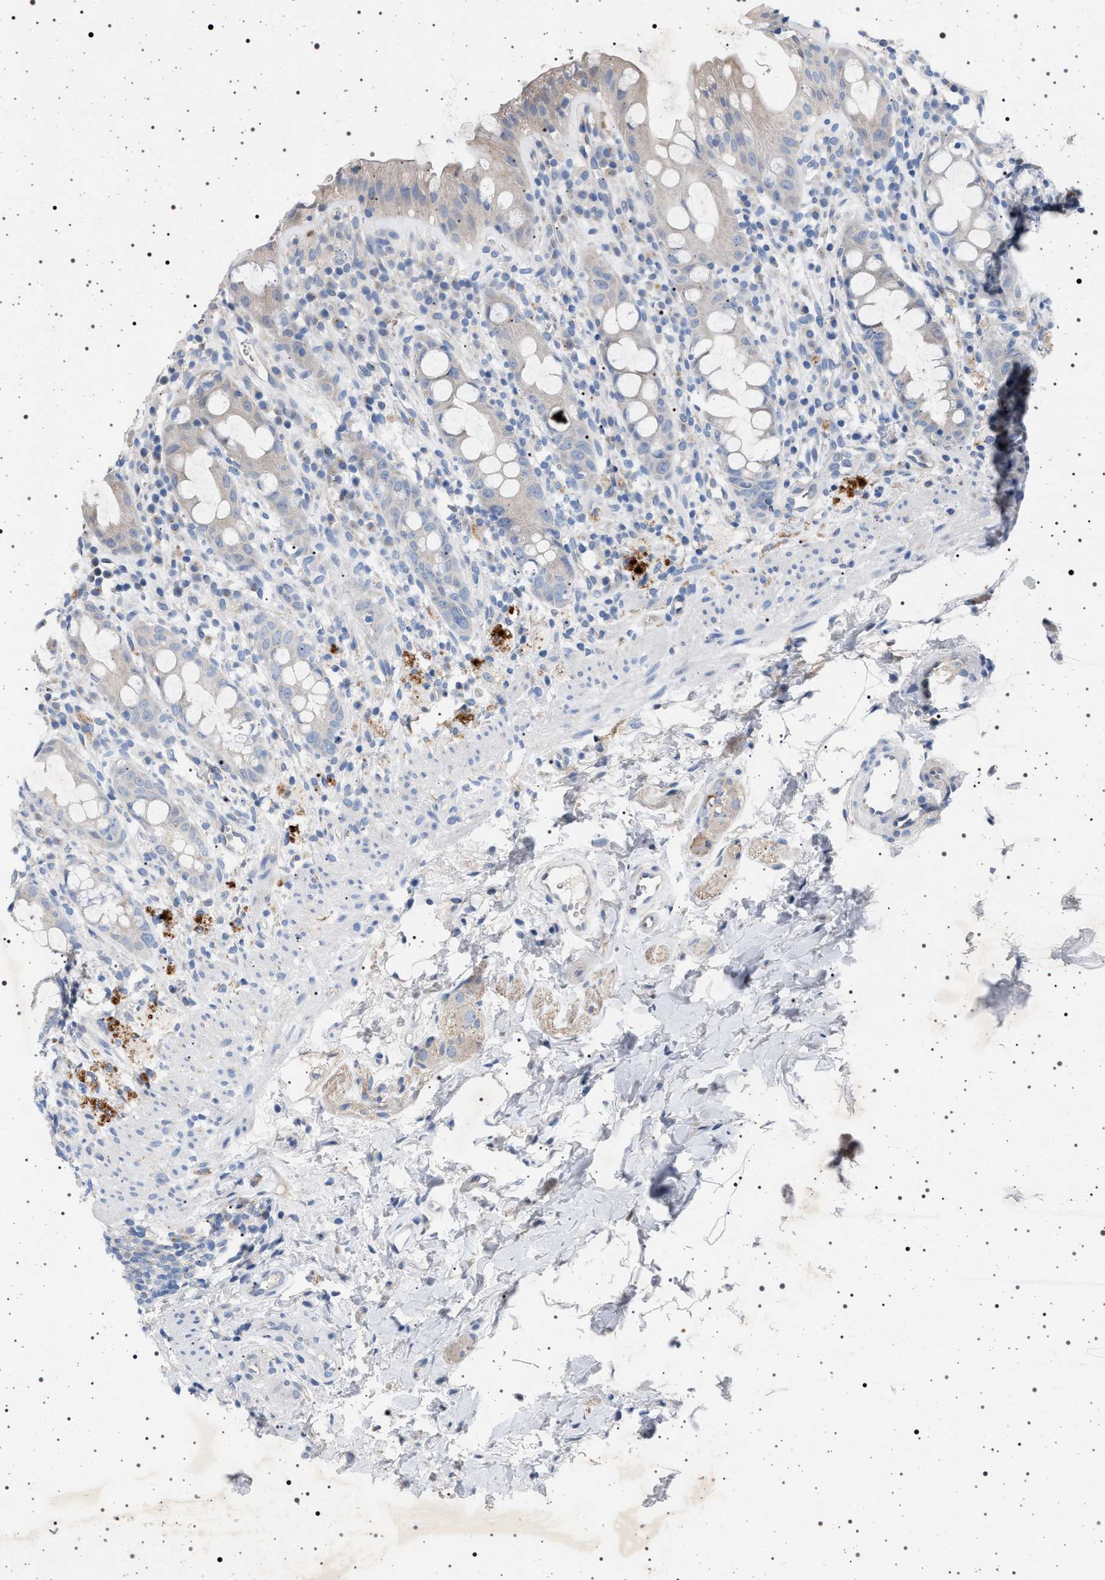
{"staining": {"intensity": "weak", "quantity": "<25%", "location": "cytoplasmic/membranous"}, "tissue": "rectum", "cell_type": "Glandular cells", "image_type": "normal", "snomed": [{"axis": "morphology", "description": "Normal tissue, NOS"}, {"axis": "topography", "description": "Rectum"}], "caption": "Micrograph shows no significant protein expression in glandular cells of normal rectum.", "gene": "NAT9", "patient": {"sex": "male", "age": 44}}